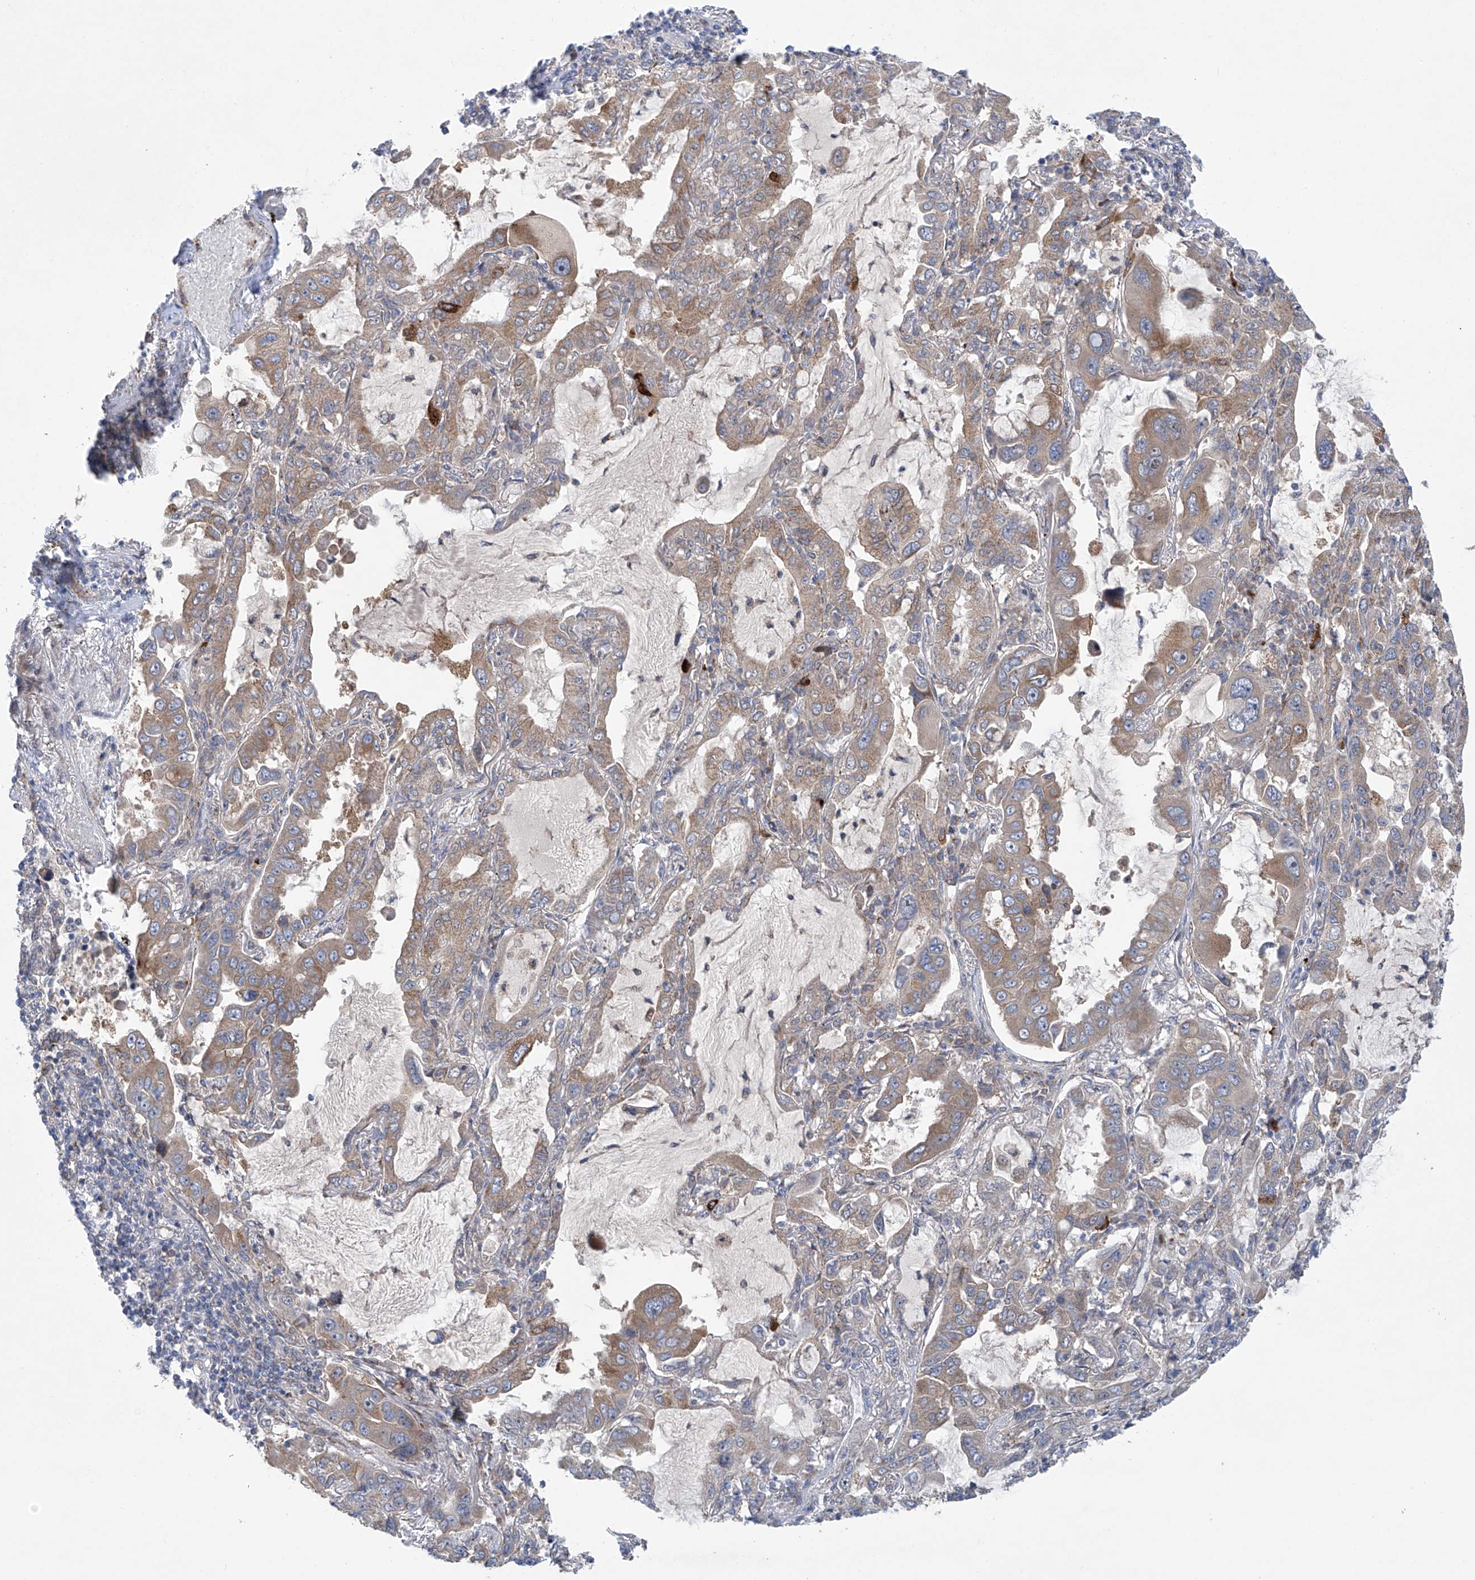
{"staining": {"intensity": "moderate", "quantity": "<25%", "location": "cytoplasmic/membranous"}, "tissue": "lung cancer", "cell_type": "Tumor cells", "image_type": "cancer", "snomed": [{"axis": "morphology", "description": "Adenocarcinoma, NOS"}, {"axis": "topography", "description": "Lung"}], "caption": "Protein expression analysis of lung cancer shows moderate cytoplasmic/membranous expression in approximately <25% of tumor cells.", "gene": "KLC4", "patient": {"sex": "male", "age": 64}}